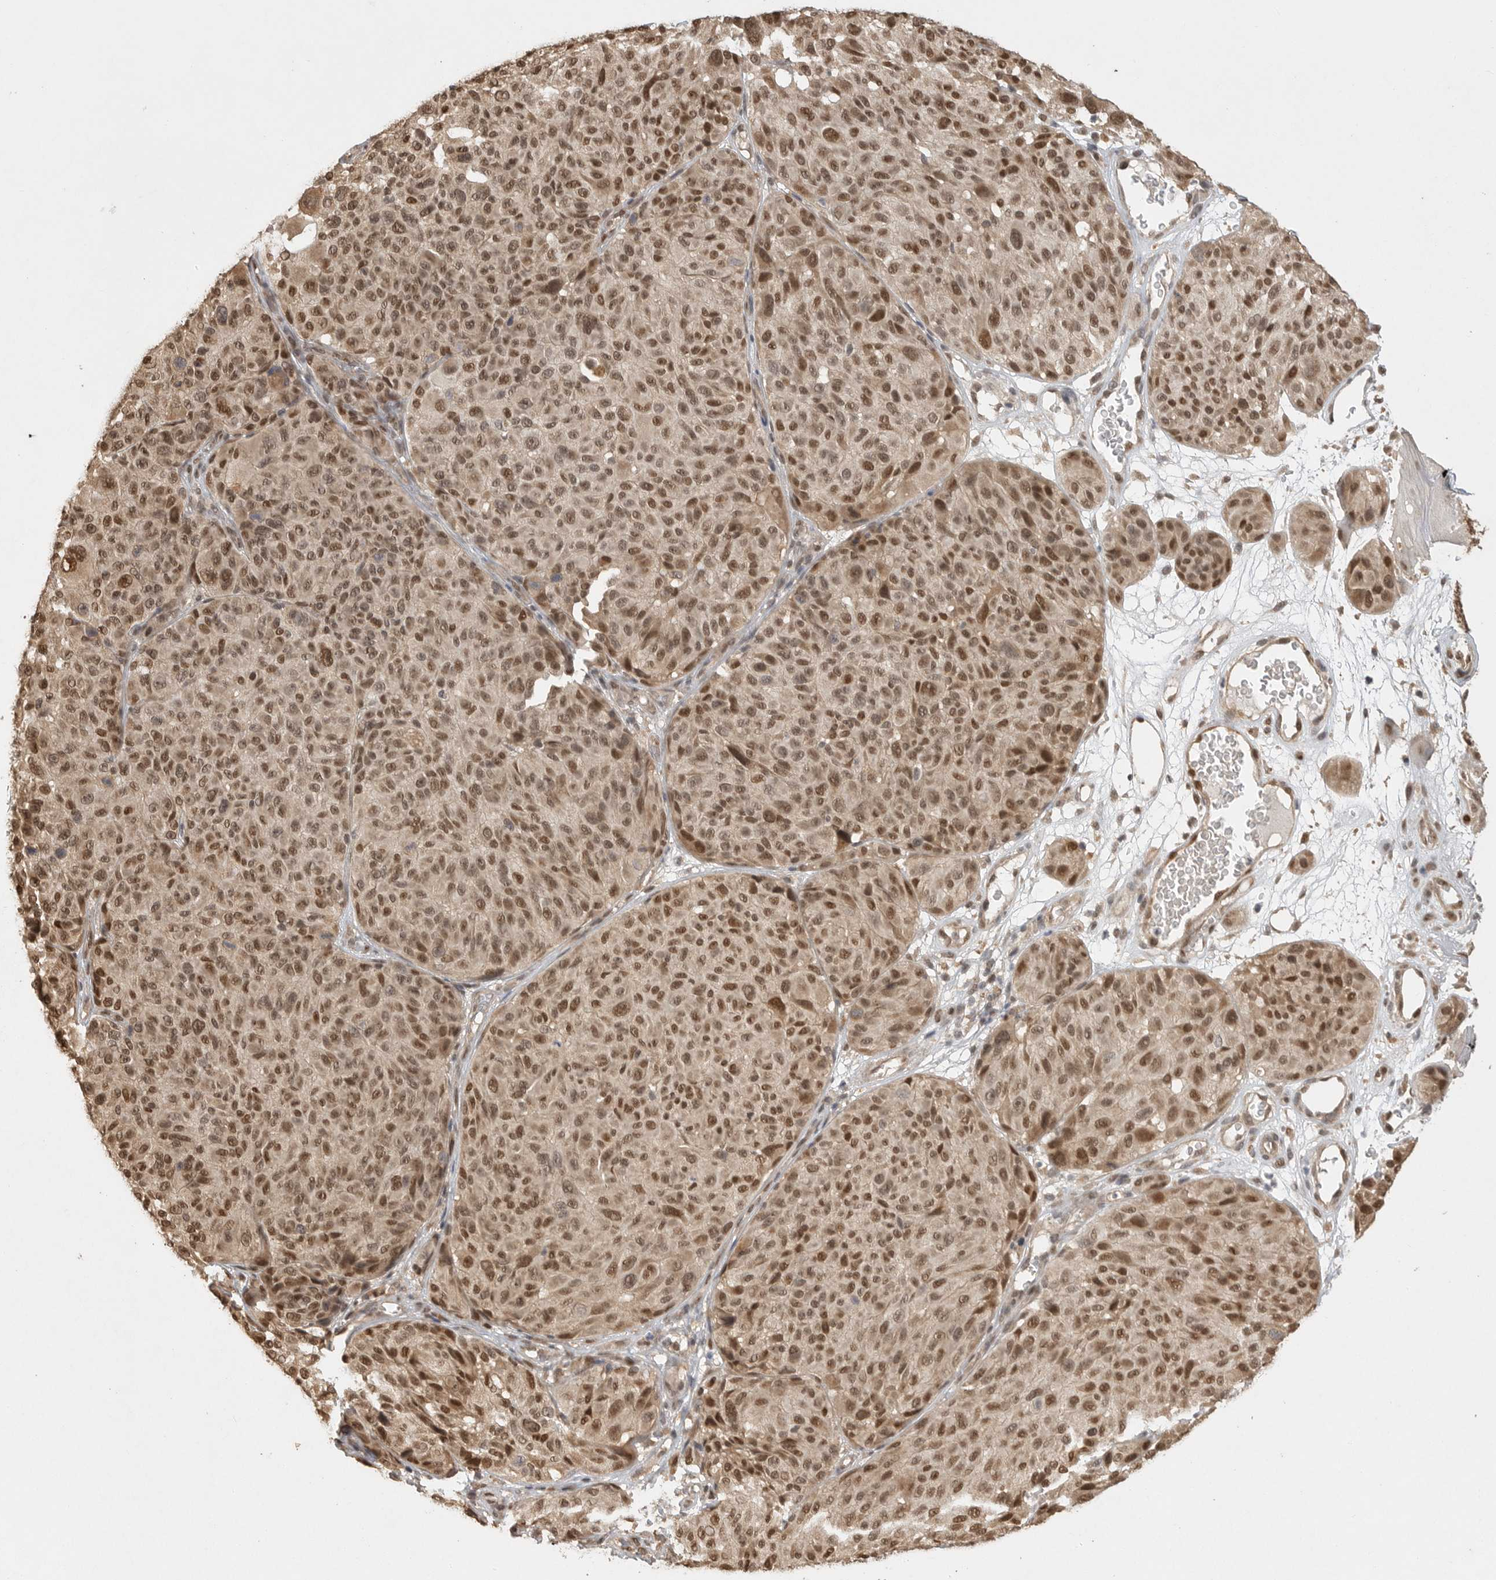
{"staining": {"intensity": "moderate", "quantity": ">75%", "location": "cytoplasmic/membranous,nuclear"}, "tissue": "melanoma", "cell_type": "Tumor cells", "image_type": "cancer", "snomed": [{"axis": "morphology", "description": "Malignant melanoma, NOS"}, {"axis": "topography", "description": "Skin"}], "caption": "Immunohistochemical staining of malignant melanoma demonstrates moderate cytoplasmic/membranous and nuclear protein positivity in approximately >75% of tumor cells.", "gene": "DFFA", "patient": {"sex": "male", "age": 83}}